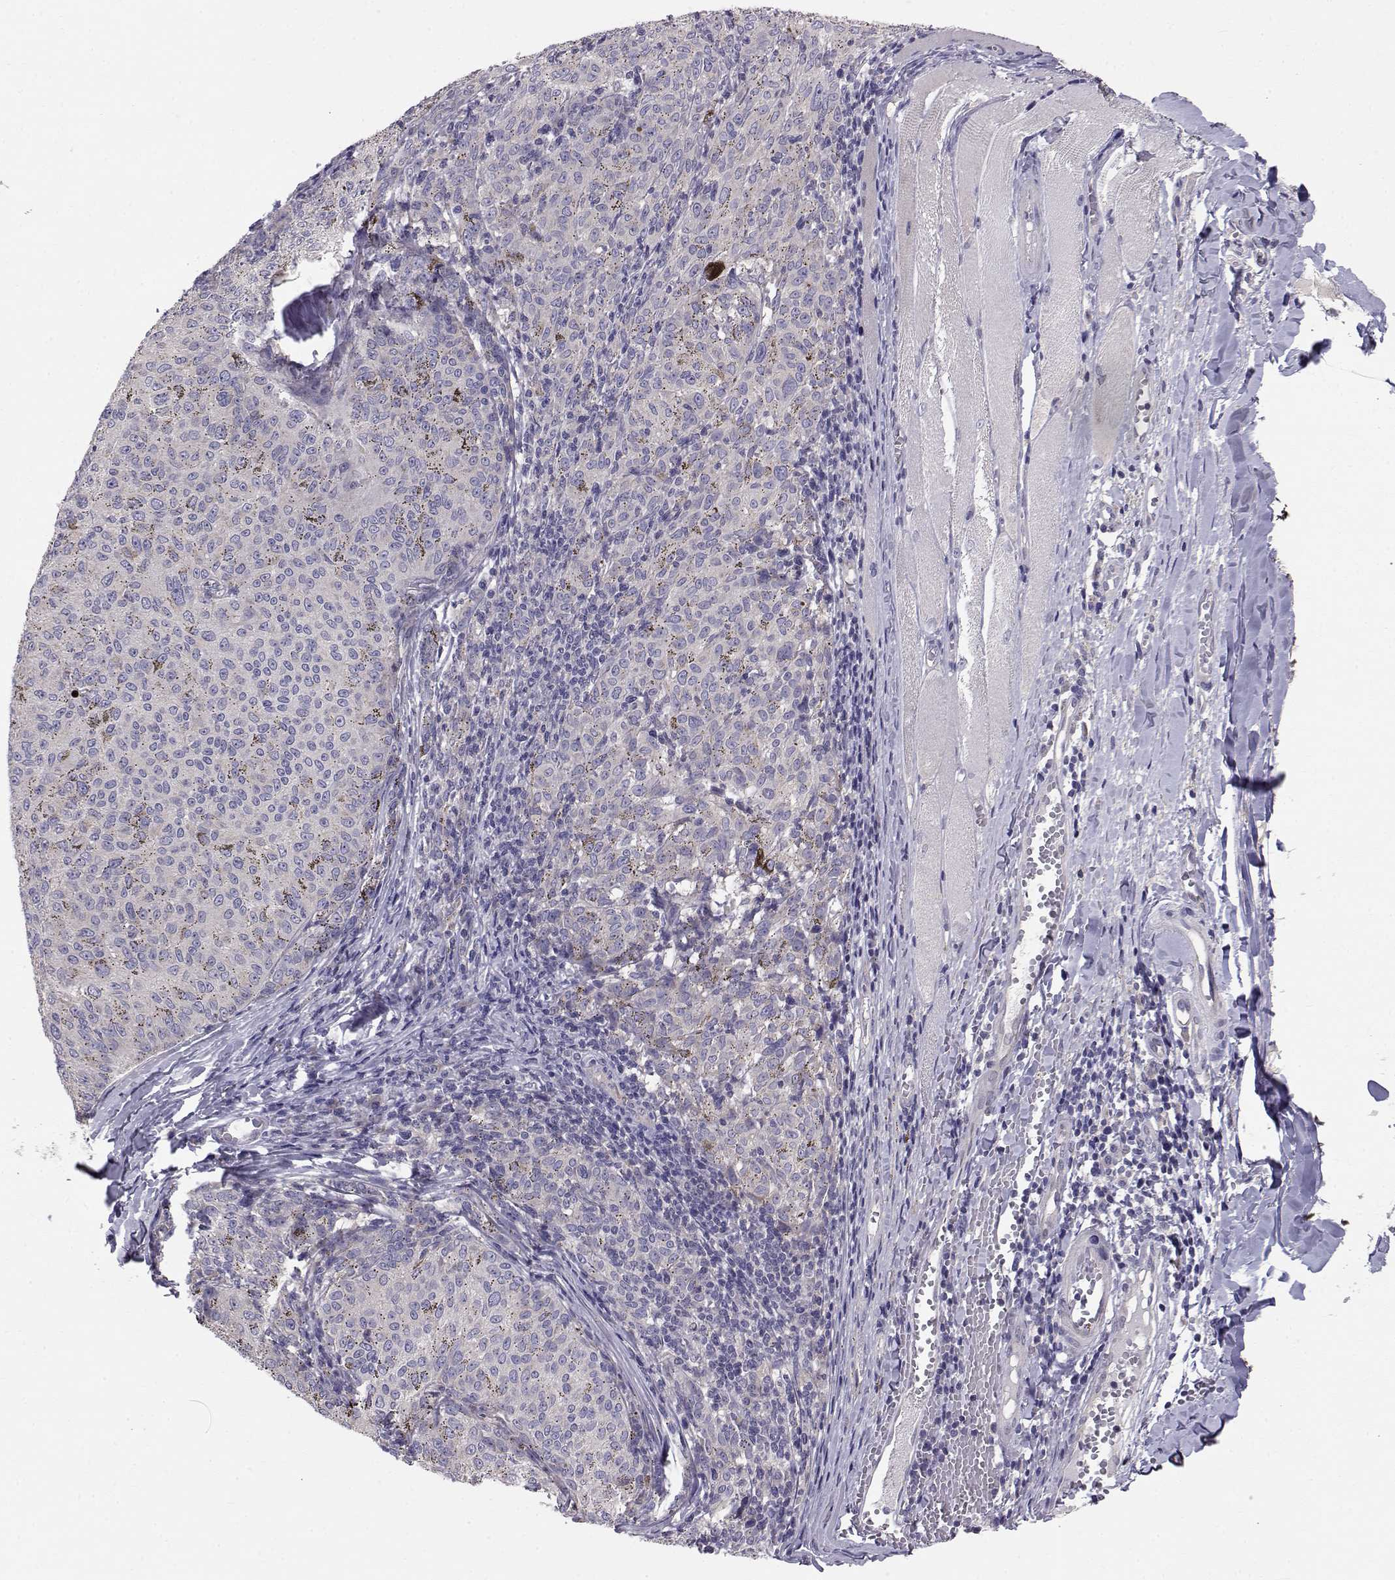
{"staining": {"intensity": "negative", "quantity": "none", "location": "none"}, "tissue": "melanoma", "cell_type": "Tumor cells", "image_type": "cancer", "snomed": [{"axis": "morphology", "description": "Malignant melanoma, NOS"}, {"axis": "topography", "description": "Skin"}], "caption": "Immunohistochemical staining of malignant melanoma demonstrates no significant positivity in tumor cells.", "gene": "PEX5L", "patient": {"sex": "female", "age": 72}}